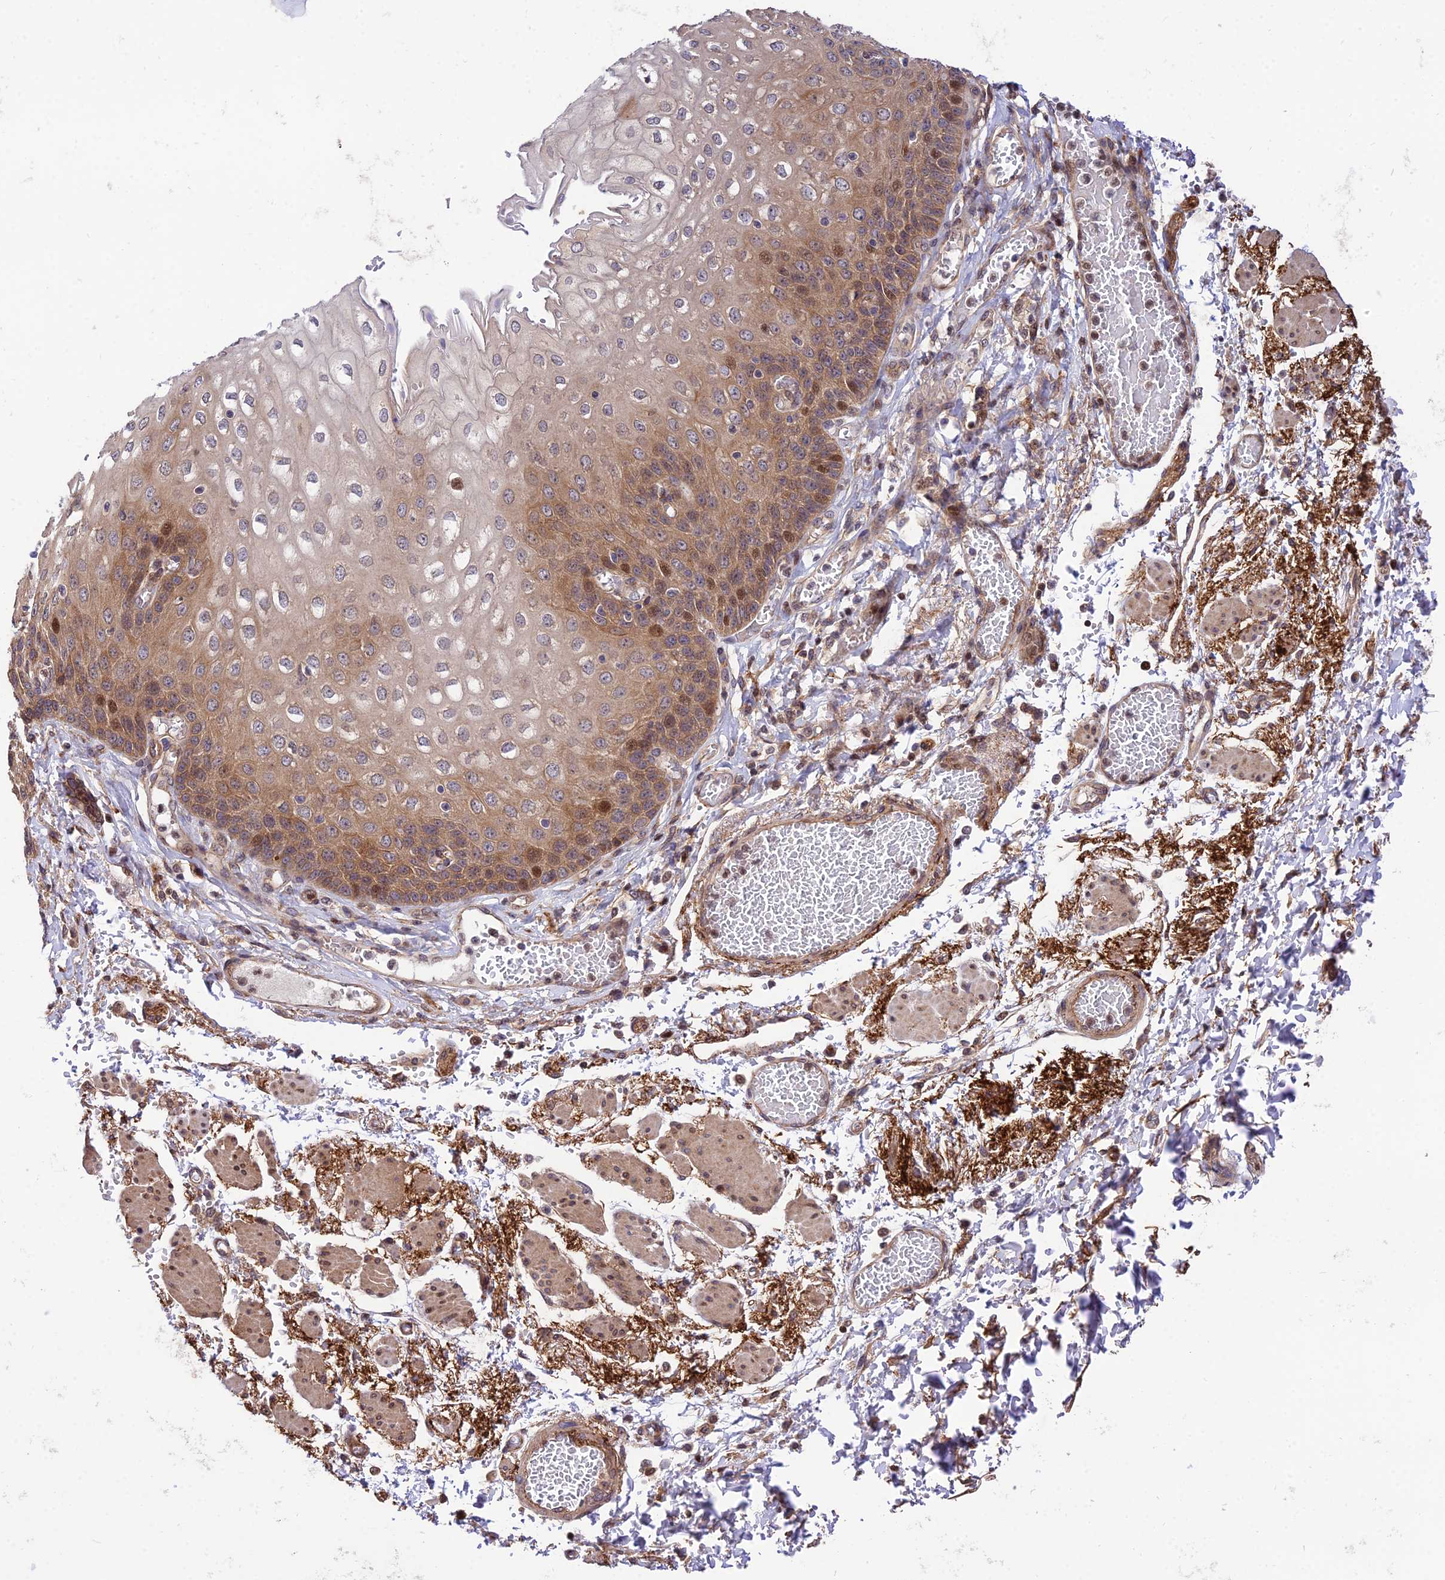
{"staining": {"intensity": "moderate", "quantity": "25%-75%", "location": "cytoplasmic/membranous,nuclear"}, "tissue": "esophagus", "cell_type": "Squamous epithelial cells", "image_type": "normal", "snomed": [{"axis": "morphology", "description": "Normal tissue, NOS"}, {"axis": "topography", "description": "Esophagus"}], "caption": "IHC (DAB (3,3'-diaminobenzidine)) staining of normal human esophagus reveals moderate cytoplasmic/membranous,nuclear protein expression in about 25%-75% of squamous epithelial cells. (Stains: DAB in brown, nuclei in blue, Microscopy: brightfield microscopy at high magnification).", "gene": "SMG6", "patient": {"sex": "male", "age": 81}}